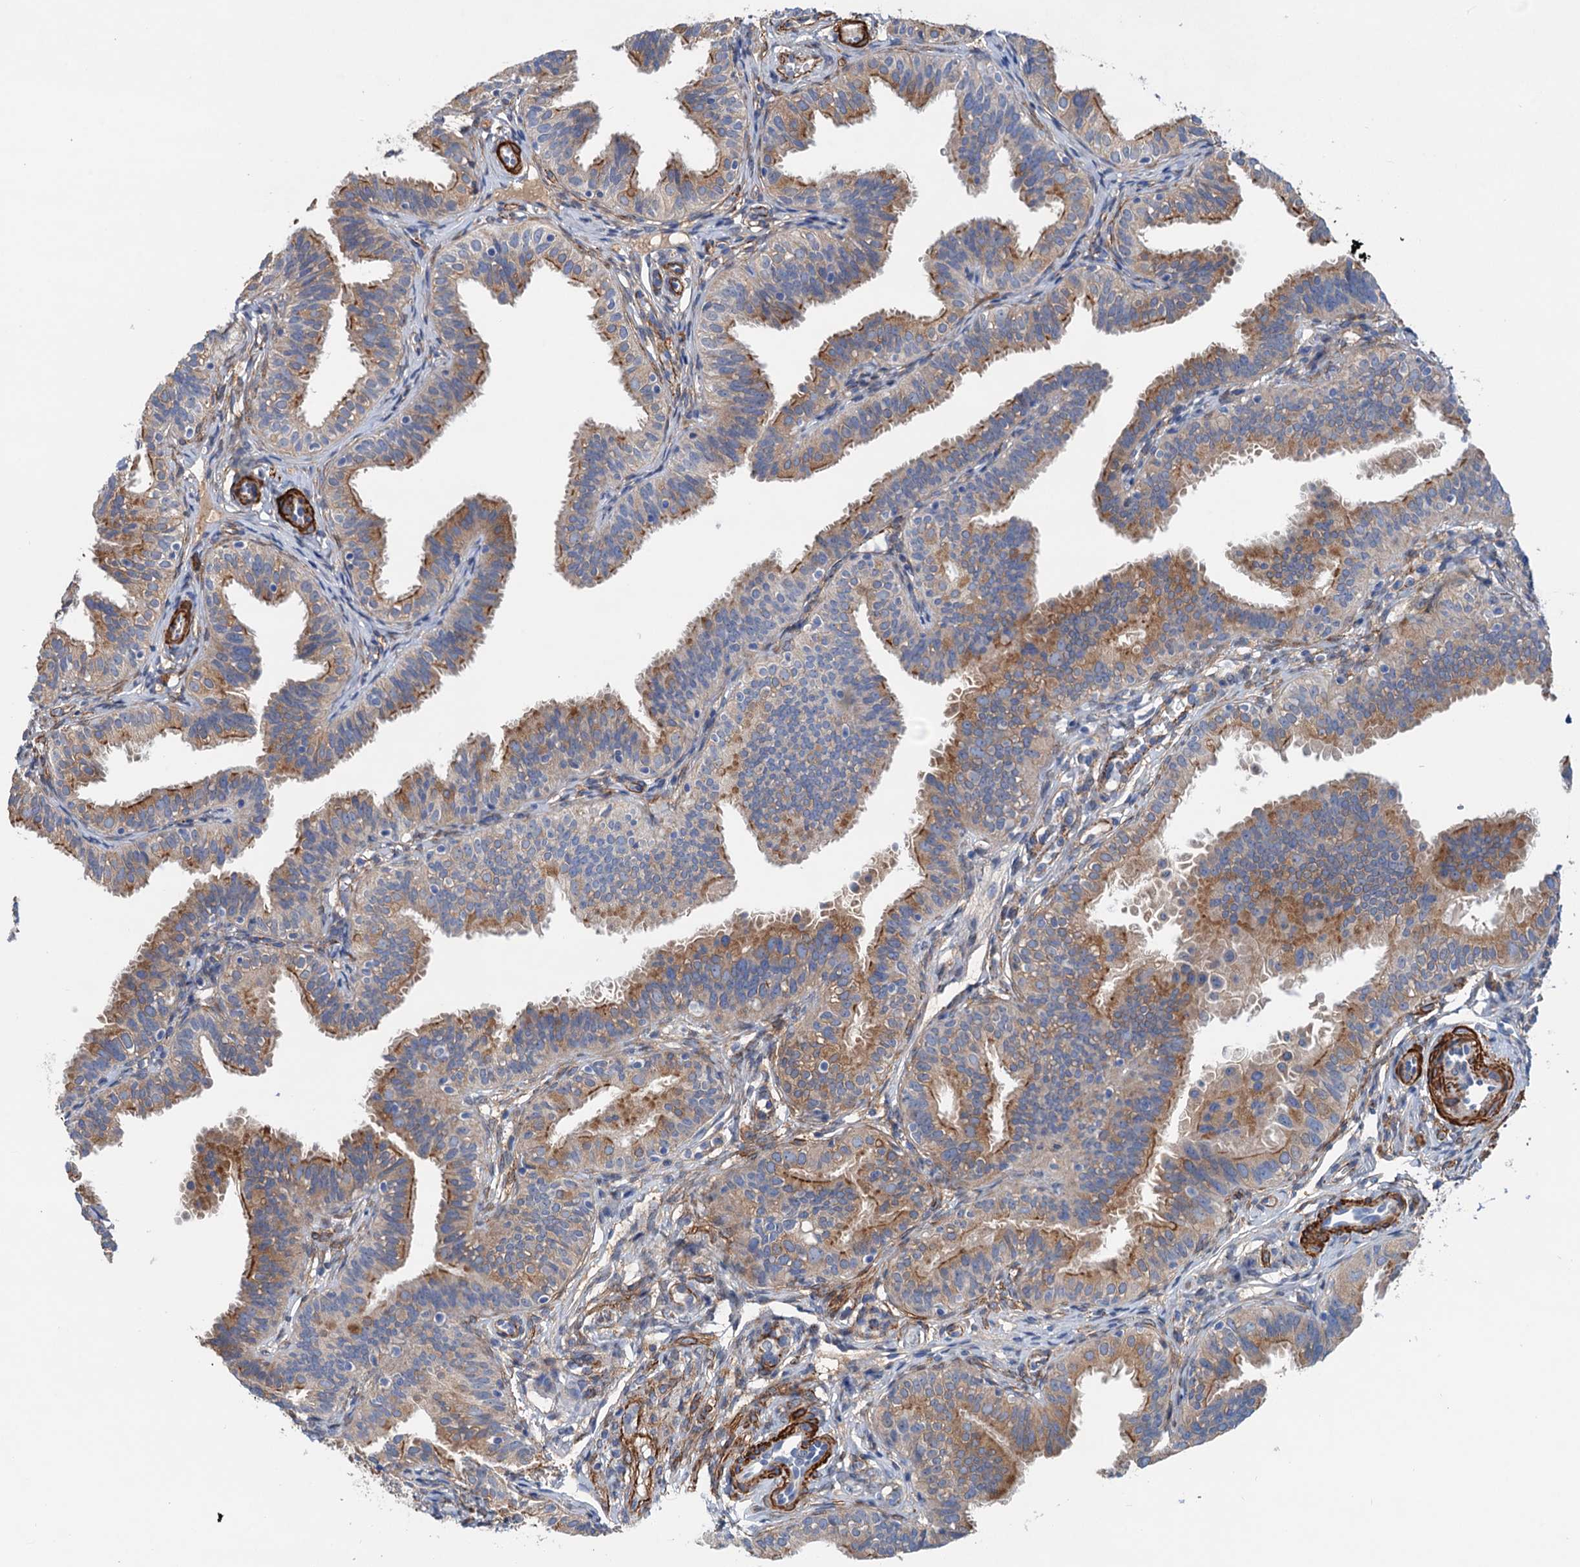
{"staining": {"intensity": "moderate", "quantity": ">75%", "location": "cytoplasmic/membranous"}, "tissue": "fallopian tube", "cell_type": "Glandular cells", "image_type": "normal", "snomed": [{"axis": "morphology", "description": "Normal tissue, NOS"}, {"axis": "topography", "description": "Fallopian tube"}], "caption": "Immunohistochemical staining of normal human fallopian tube reveals medium levels of moderate cytoplasmic/membranous positivity in approximately >75% of glandular cells.", "gene": "CSTPP1", "patient": {"sex": "female", "age": 35}}